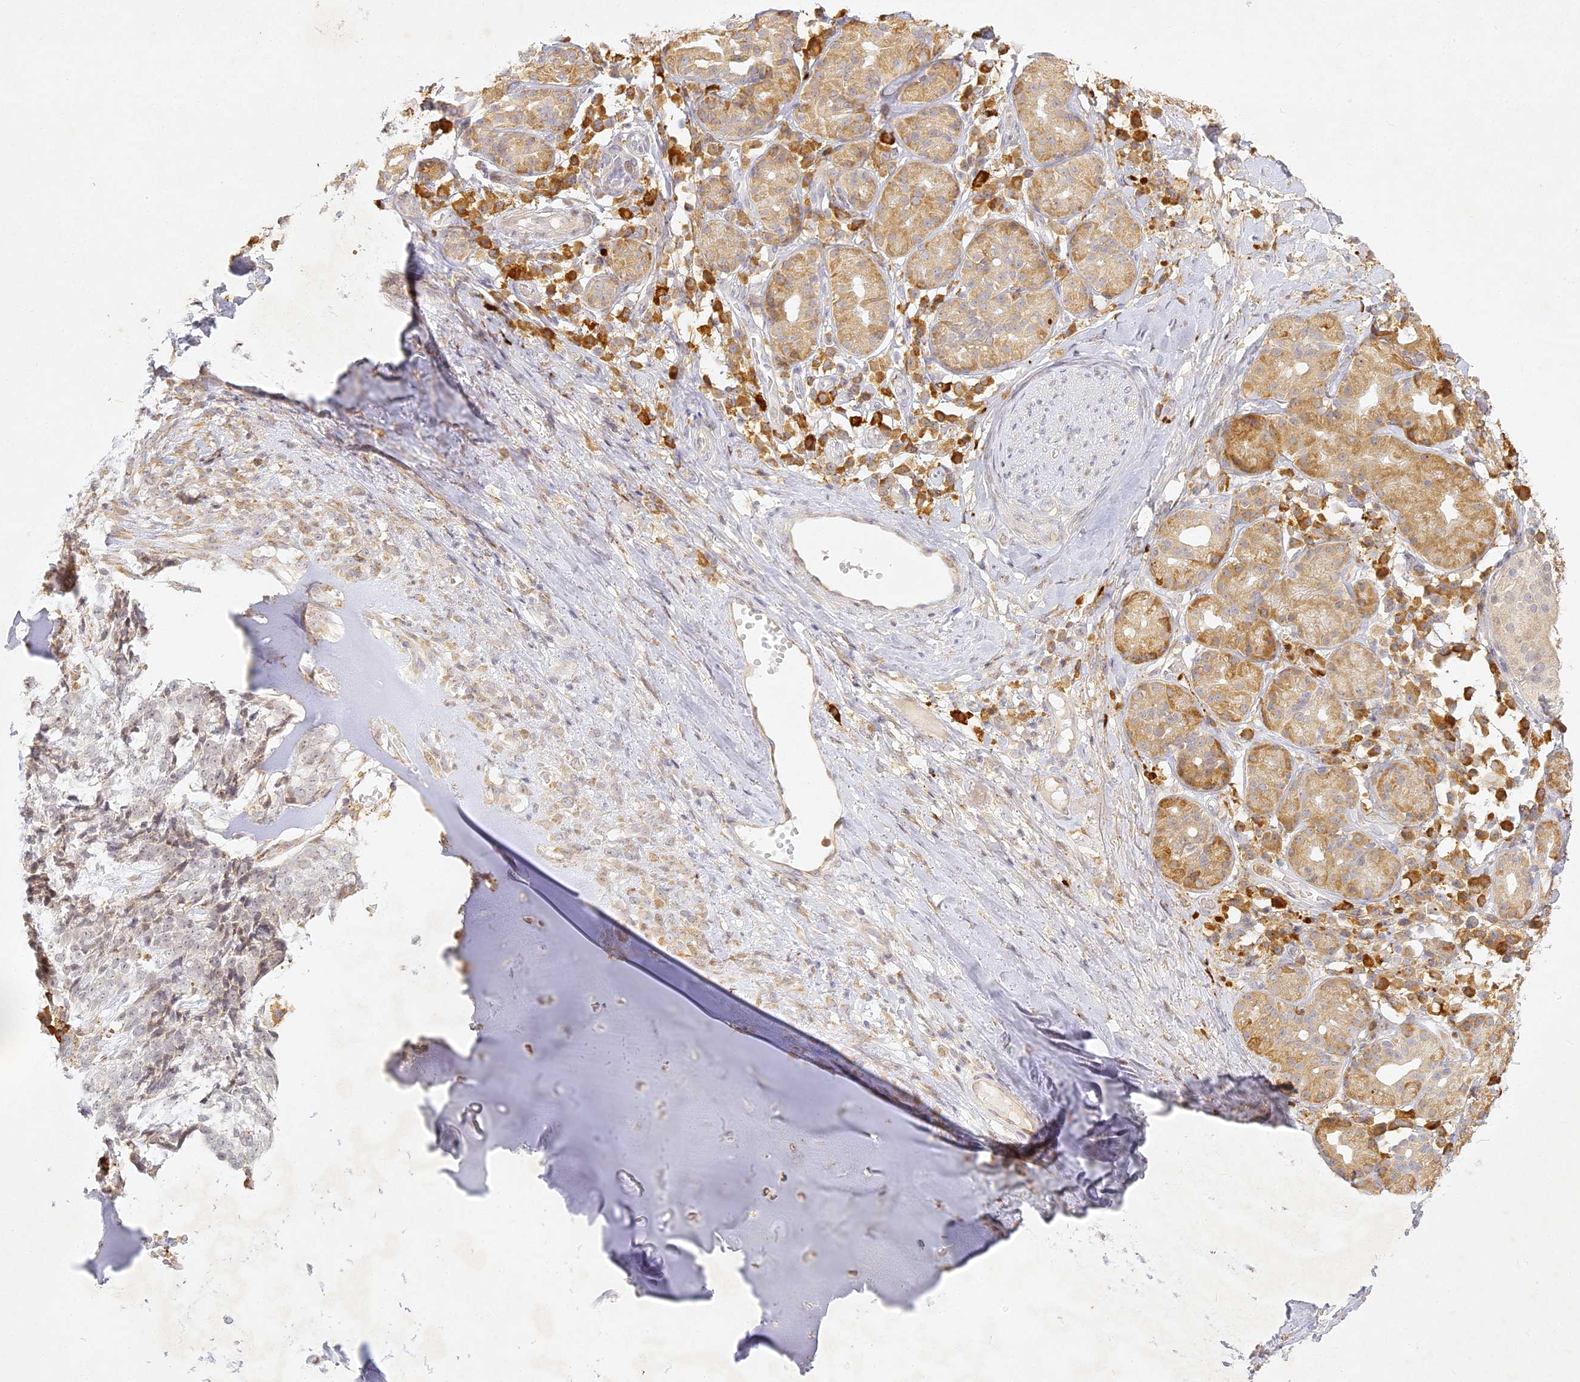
{"staining": {"intensity": "negative", "quantity": "none", "location": "none"}, "tissue": "adipose tissue", "cell_type": "Adipocytes", "image_type": "normal", "snomed": [{"axis": "morphology", "description": "Normal tissue, NOS"}, {"axis": "morphology", "description": "Basal cell carcinoma"}, {"axis": "topography", "description": "Cartilage tissue"}, {"axis": "topography", "description": "Nasopharynx"}, {"axis": "topography", "description": "Oral tissue"}], "caption": "Protein analysis of normal adipose tissue shows no significant expression in adipocytes. (DAB (3,3'-diaminobenzidine) IHC, high magnification).", "gene": "SLC30A5", "patient": {"sex": "female", "age": 77}}